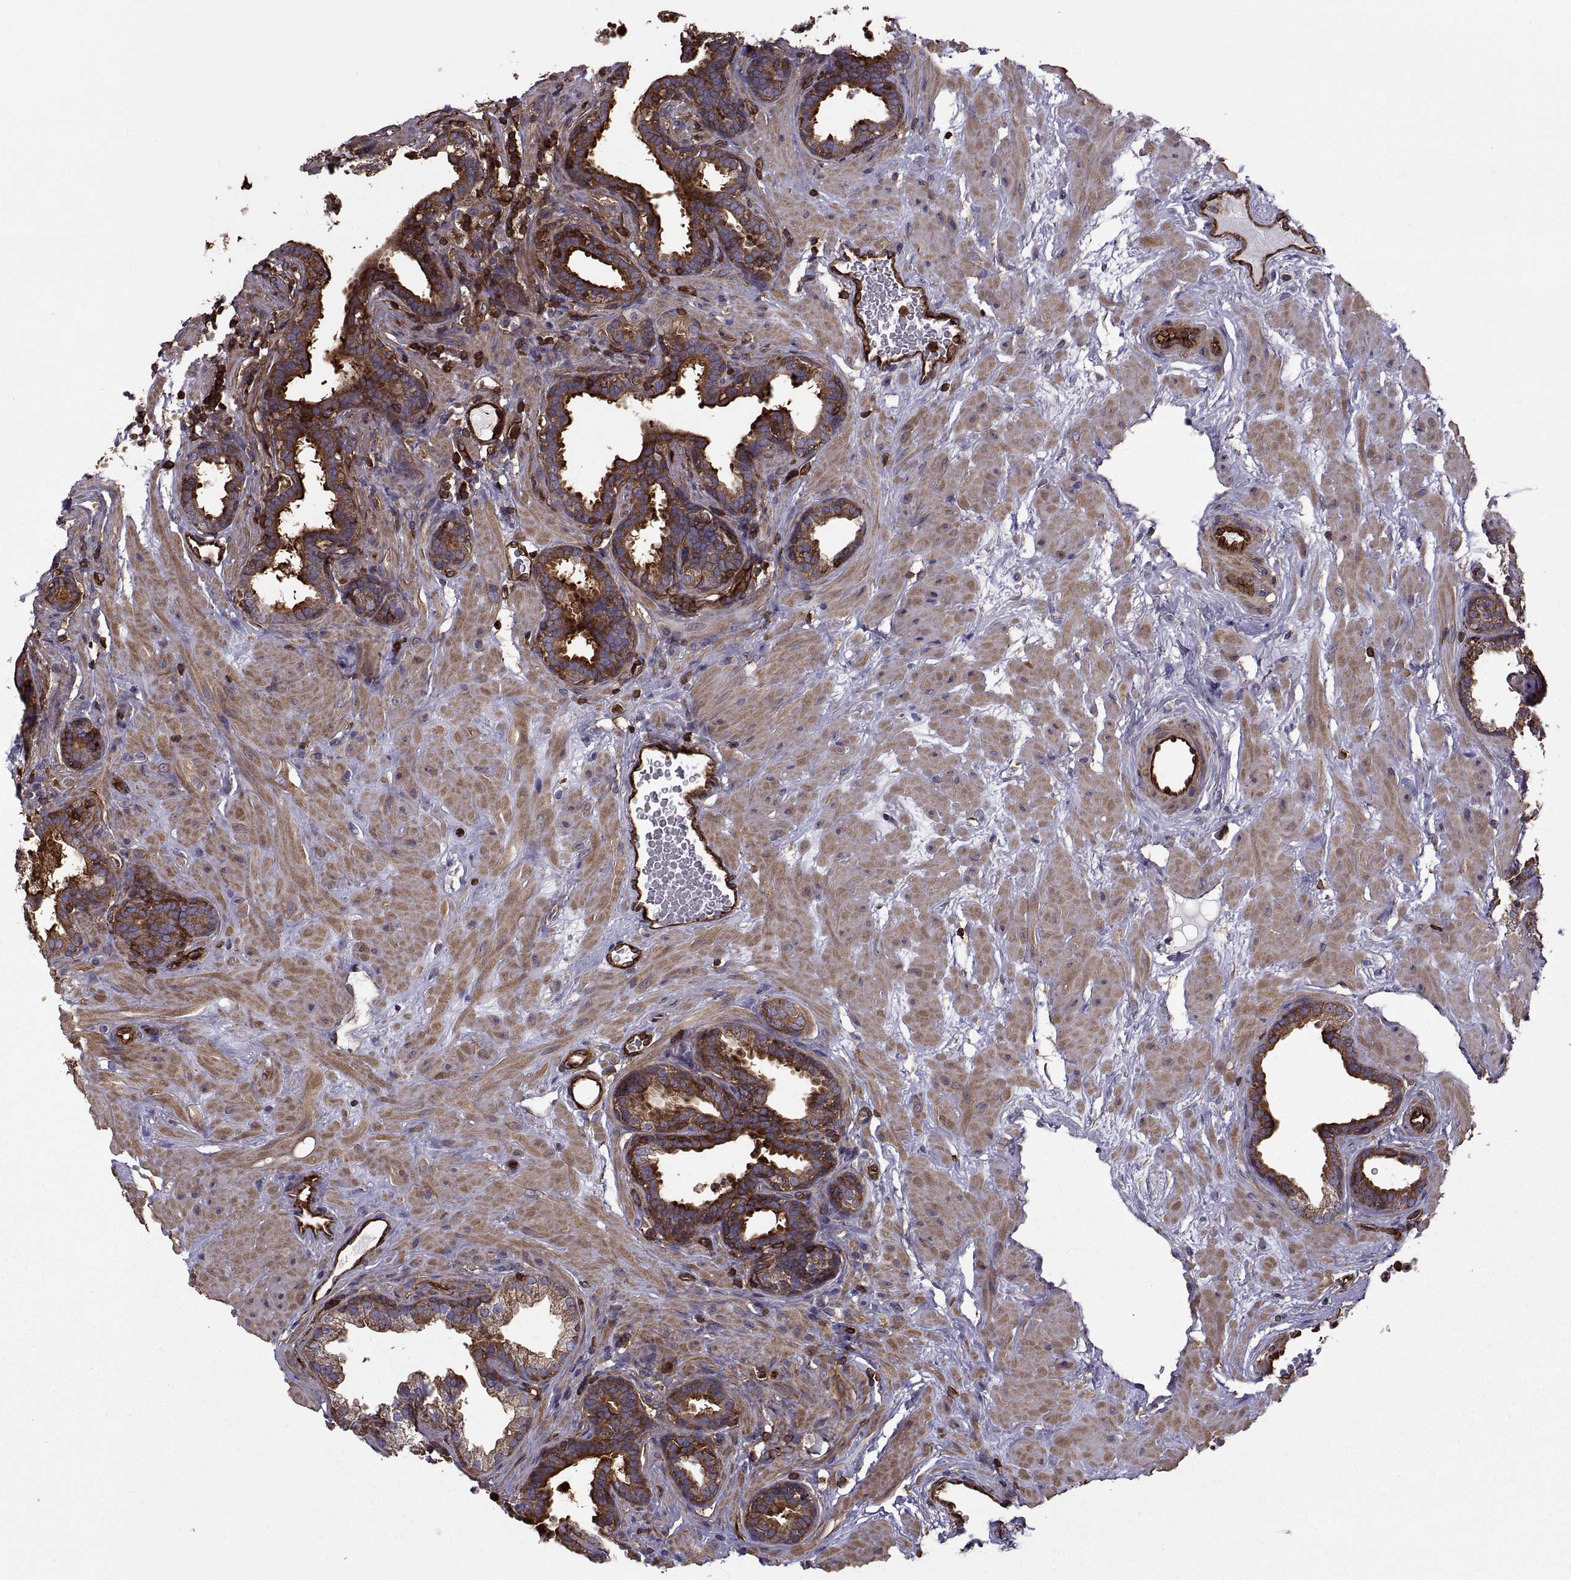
{"staining": {"intensity": "strong", "quantity": ">75%", "location": "cytoplasmic/membranous"}, "tissue": "prostate", "cell_type": "Glandular cells", "image_type": "normal", "snomed": [{"axis": "morphology", "description": "Normal tissue, NOS"}, {"axis": "topography", "description": "Prostate"}], "caption": "Prostate was stained to show a protein in brown. There is high levels of strong cytoplasmic/membranous positivity in approximately >75% of glandular cells.", "gene": "MYH9", "patient": {"sex": "male", "age": 37}}